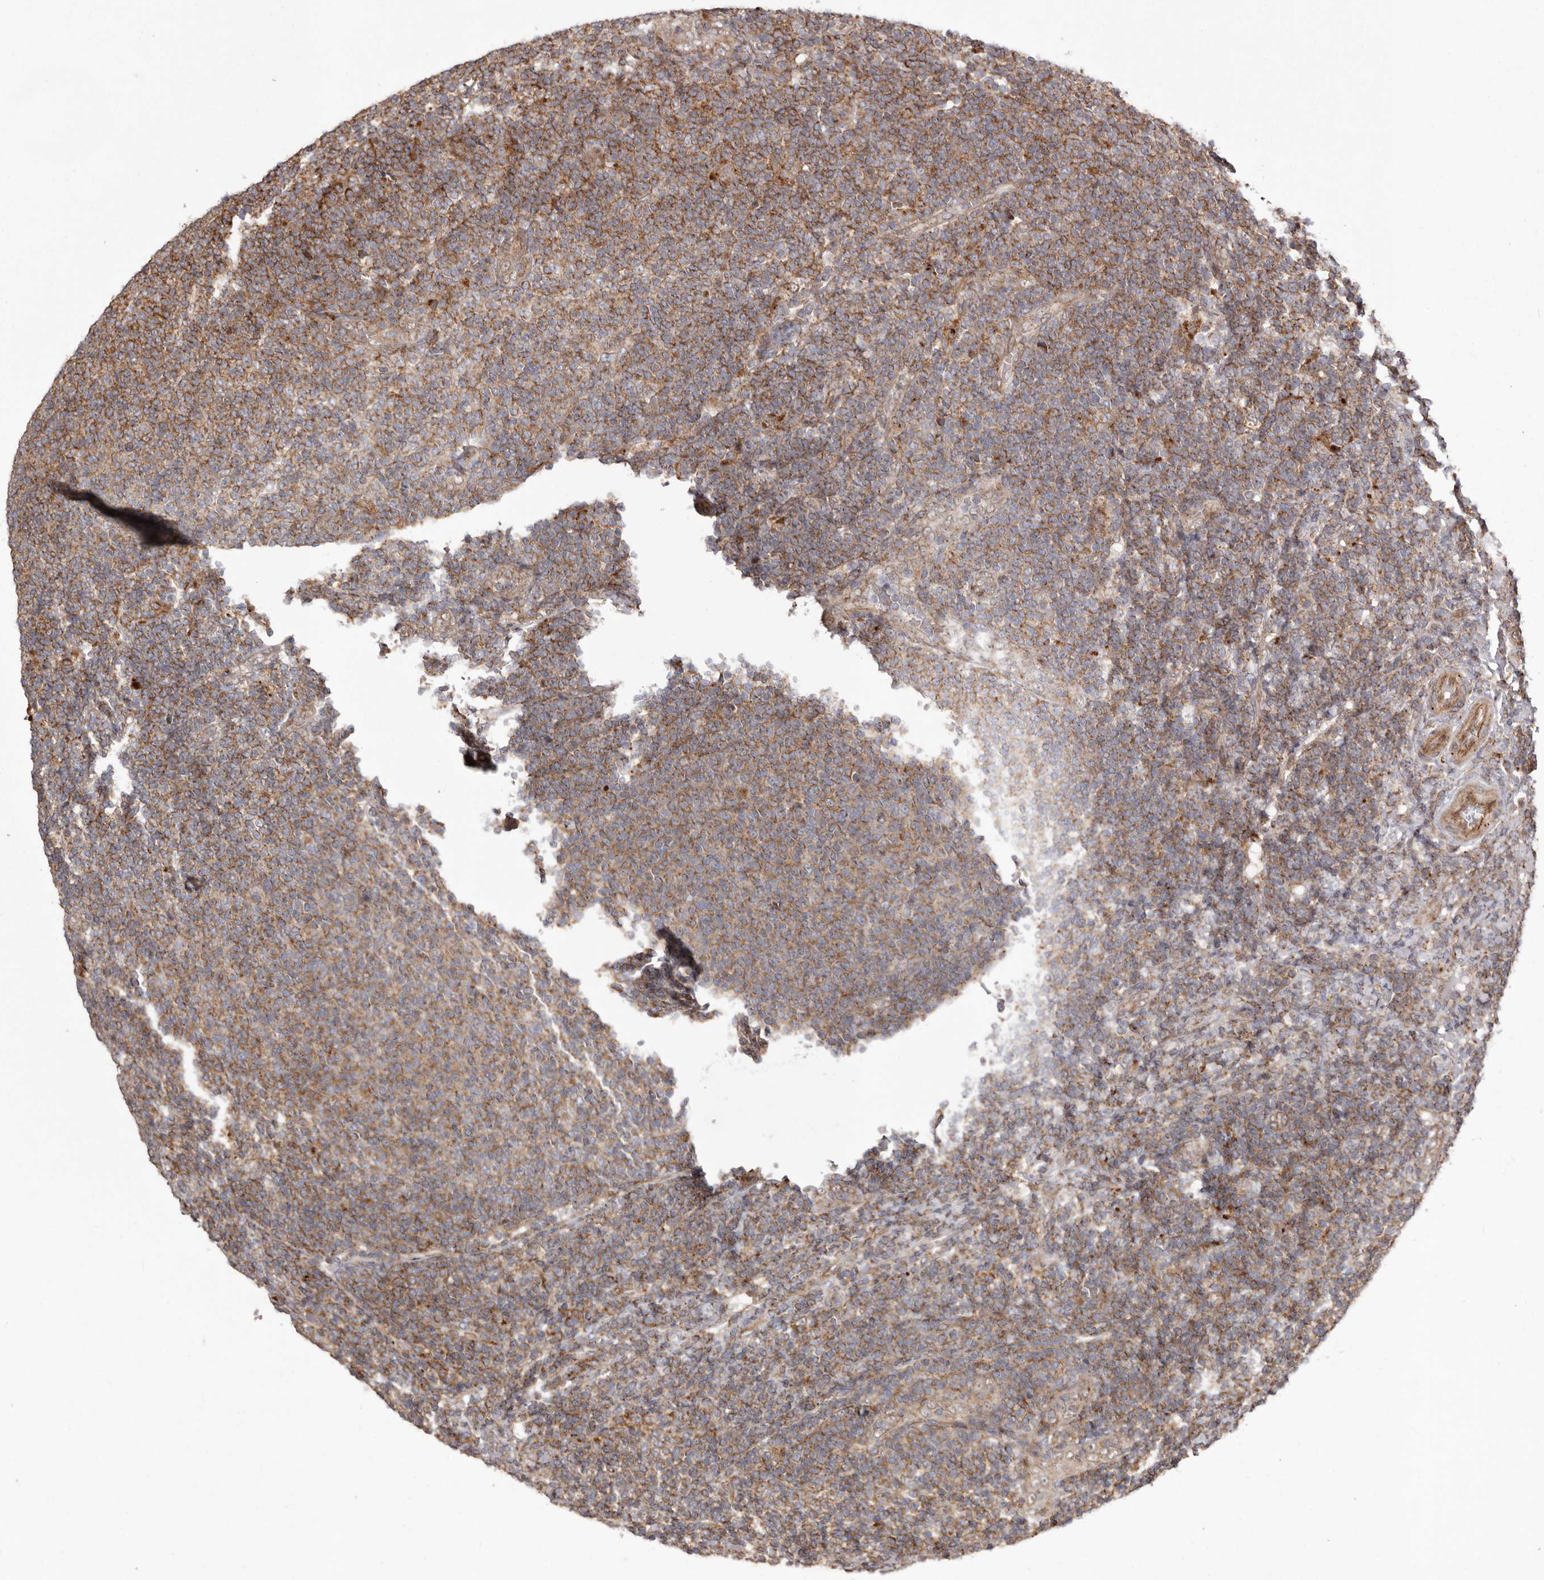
{"staining": {"intensity": "moderate", "quantity": ">75%", "location": "cytoplasmic/membranous"}, "tissue": "lymphoma", "cell_type": "Tumor cells", "image_type": "cancer", "snomed": [{"axis": "morphology", "description": "Malignant lymphoma, non-Hodgkin's type, Low grade"}, {"axis": "topography", "description": "Lymph node"}], "caption": "Moderate cytoplasmic/membranous positivity for a protein is present in approximately >75% of tumor cells of malignant lymphoma, non-Hodgkin's type (low-grade) using immunohistochemistry (IHC).", "gene": "NUP43", "patient": {"sex": "male", "age": 66}}